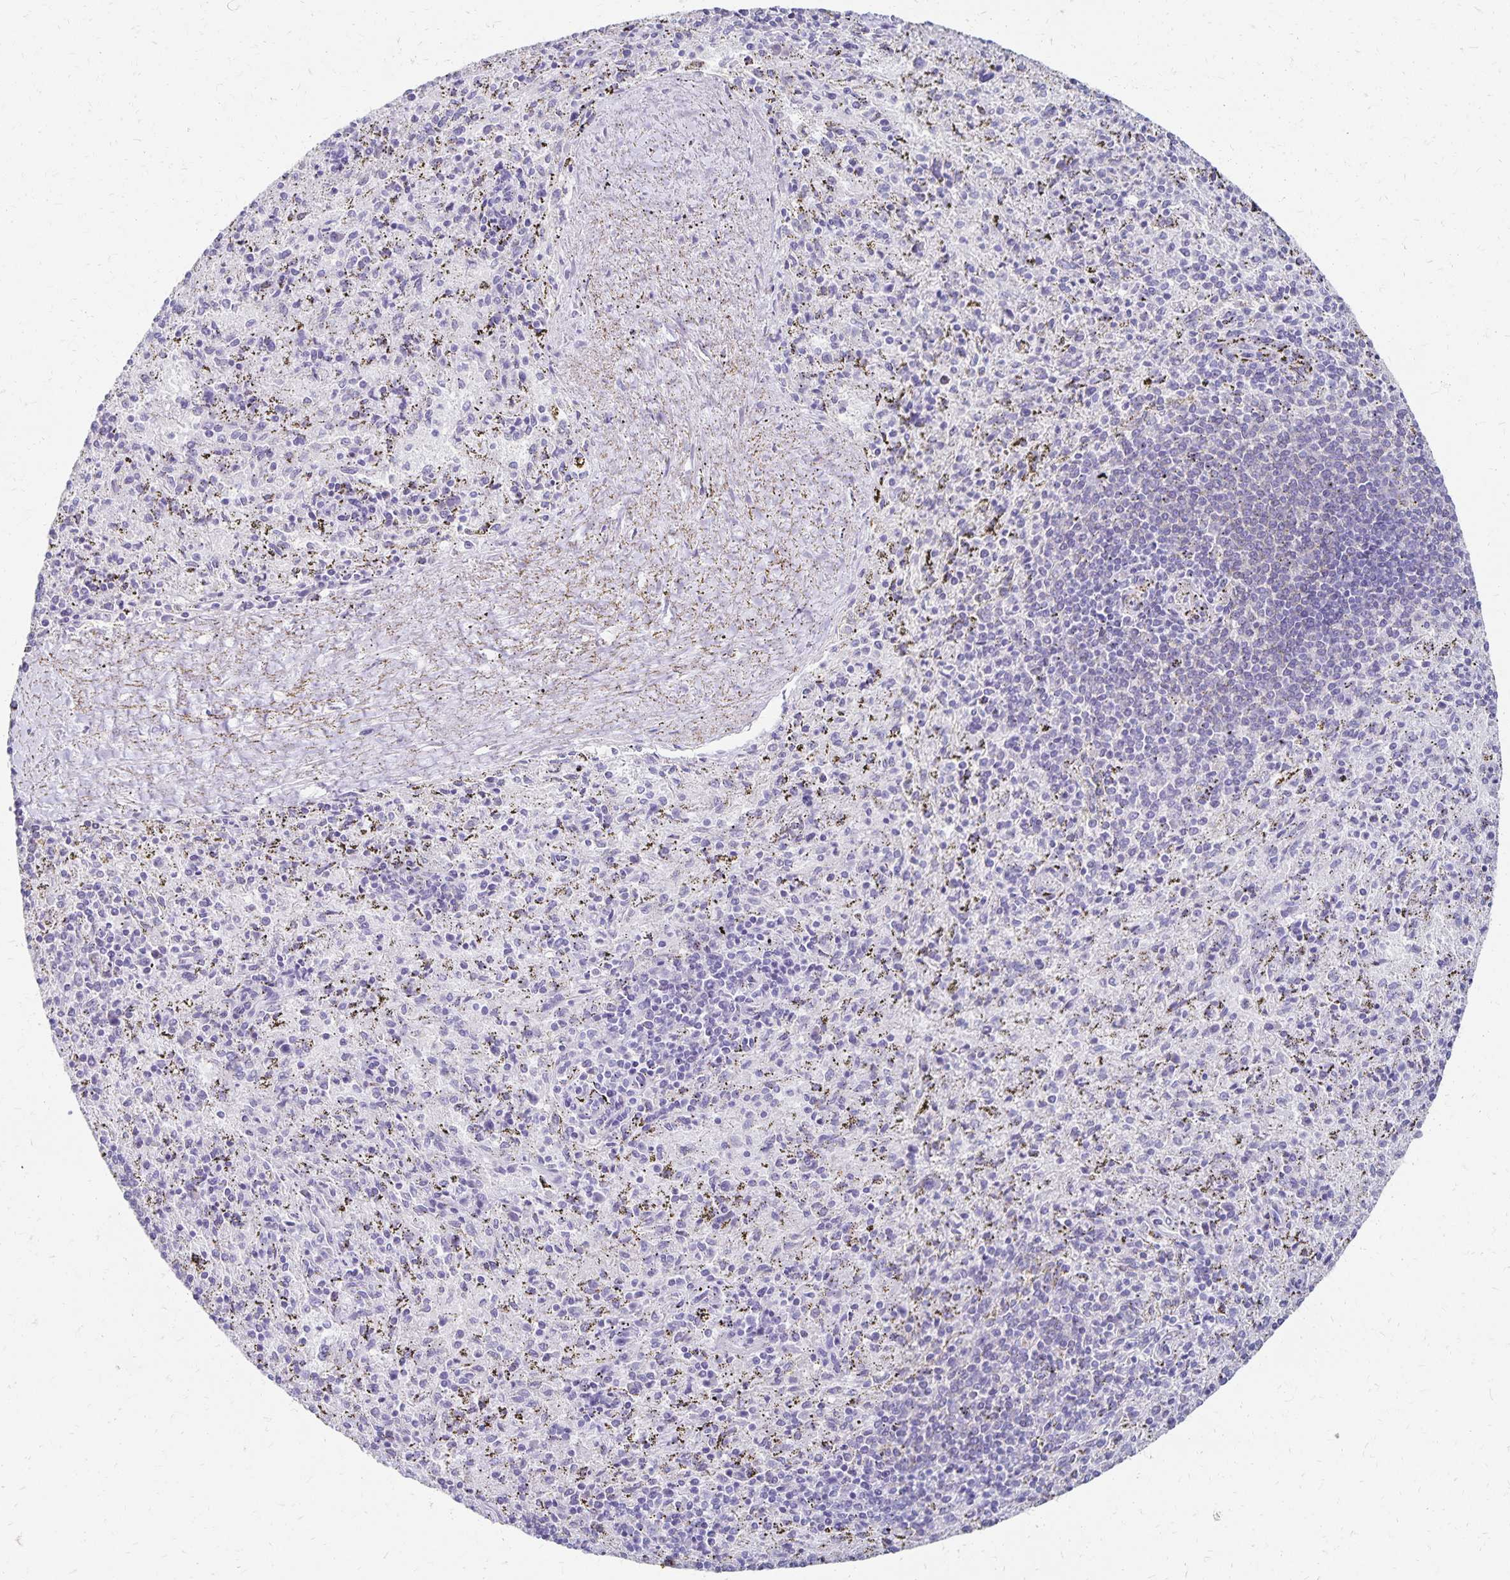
{"staining": {"intensity": "negative", "quantity": "none", "location": "none"}, "tissue": "spleen", "cell_type": "Cells in red pulp", "image_type": "normal", "snomed": [{"axis": "morphology", "description": "Normal tissue, NOS"}, {"axis": "topography", "description": "Spleen"}], "caption": "Immunohistochemistry (IHC) of normal human spleen displays no expression in cells in red pulp.", "gene": "DYNLT4", "patient": {"sex": "male", "age": 57}}